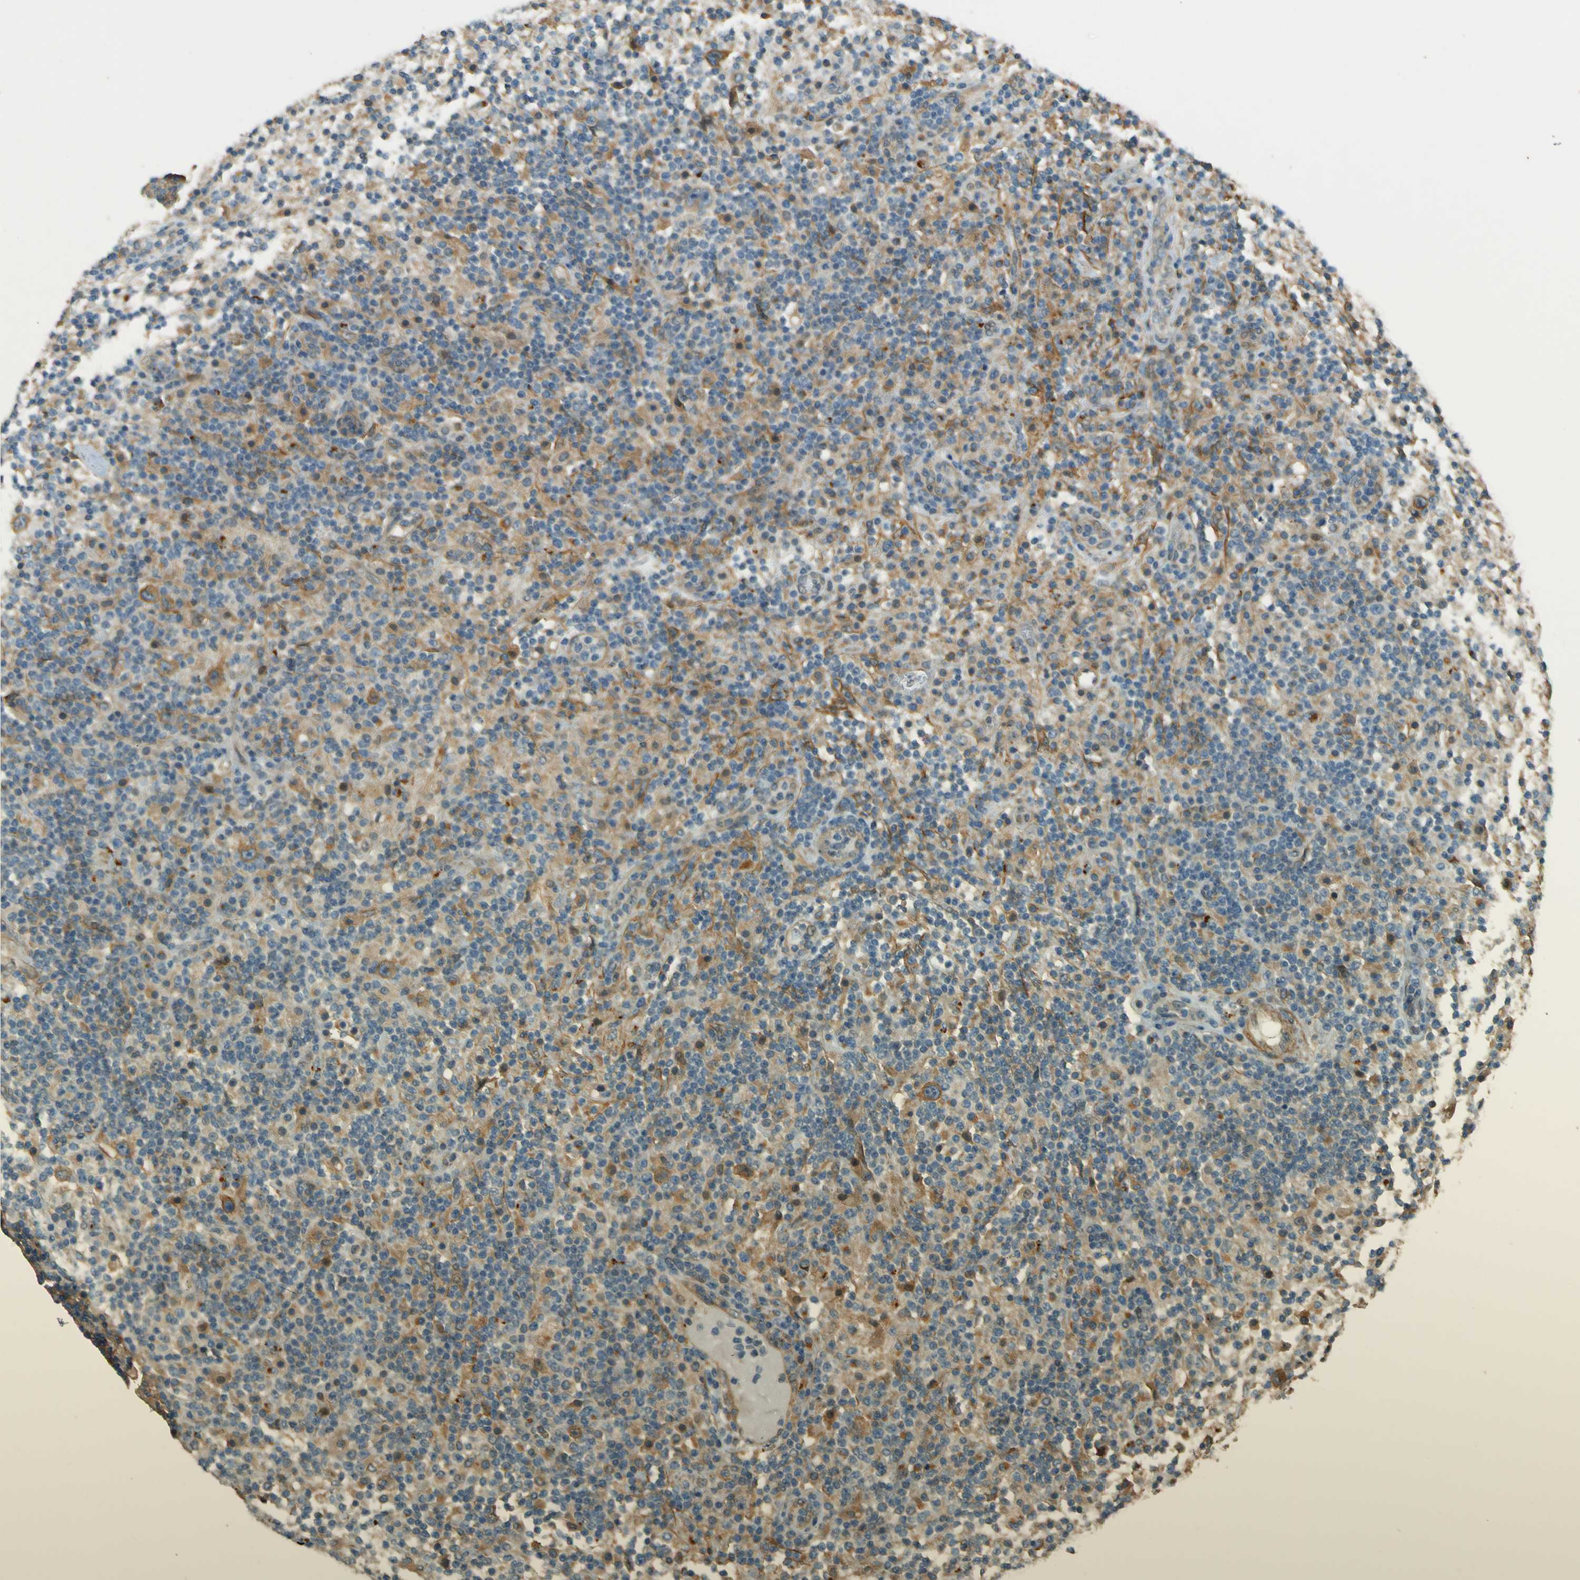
{"staining": {"intensity": "moderate", "quantity": "25%-75%", "location": "cytoplasmic/membranous"}, "tissue": "lymphoma", "cell_type": "Tumor cells", "image_type": "cancer", "snomed": [{"axis": "morphology", "description": "Hodgkin's disease, NOS"}, {"axis": "topography", "description": "Lymph node"}], "caption": "An image of Hodgkin's disease stained for a protein displays moderate cytoplasmic/membranous brown staining in tumor cells.", "gene": "NEXN", "patient": {"sex": "male", "age": 70}}